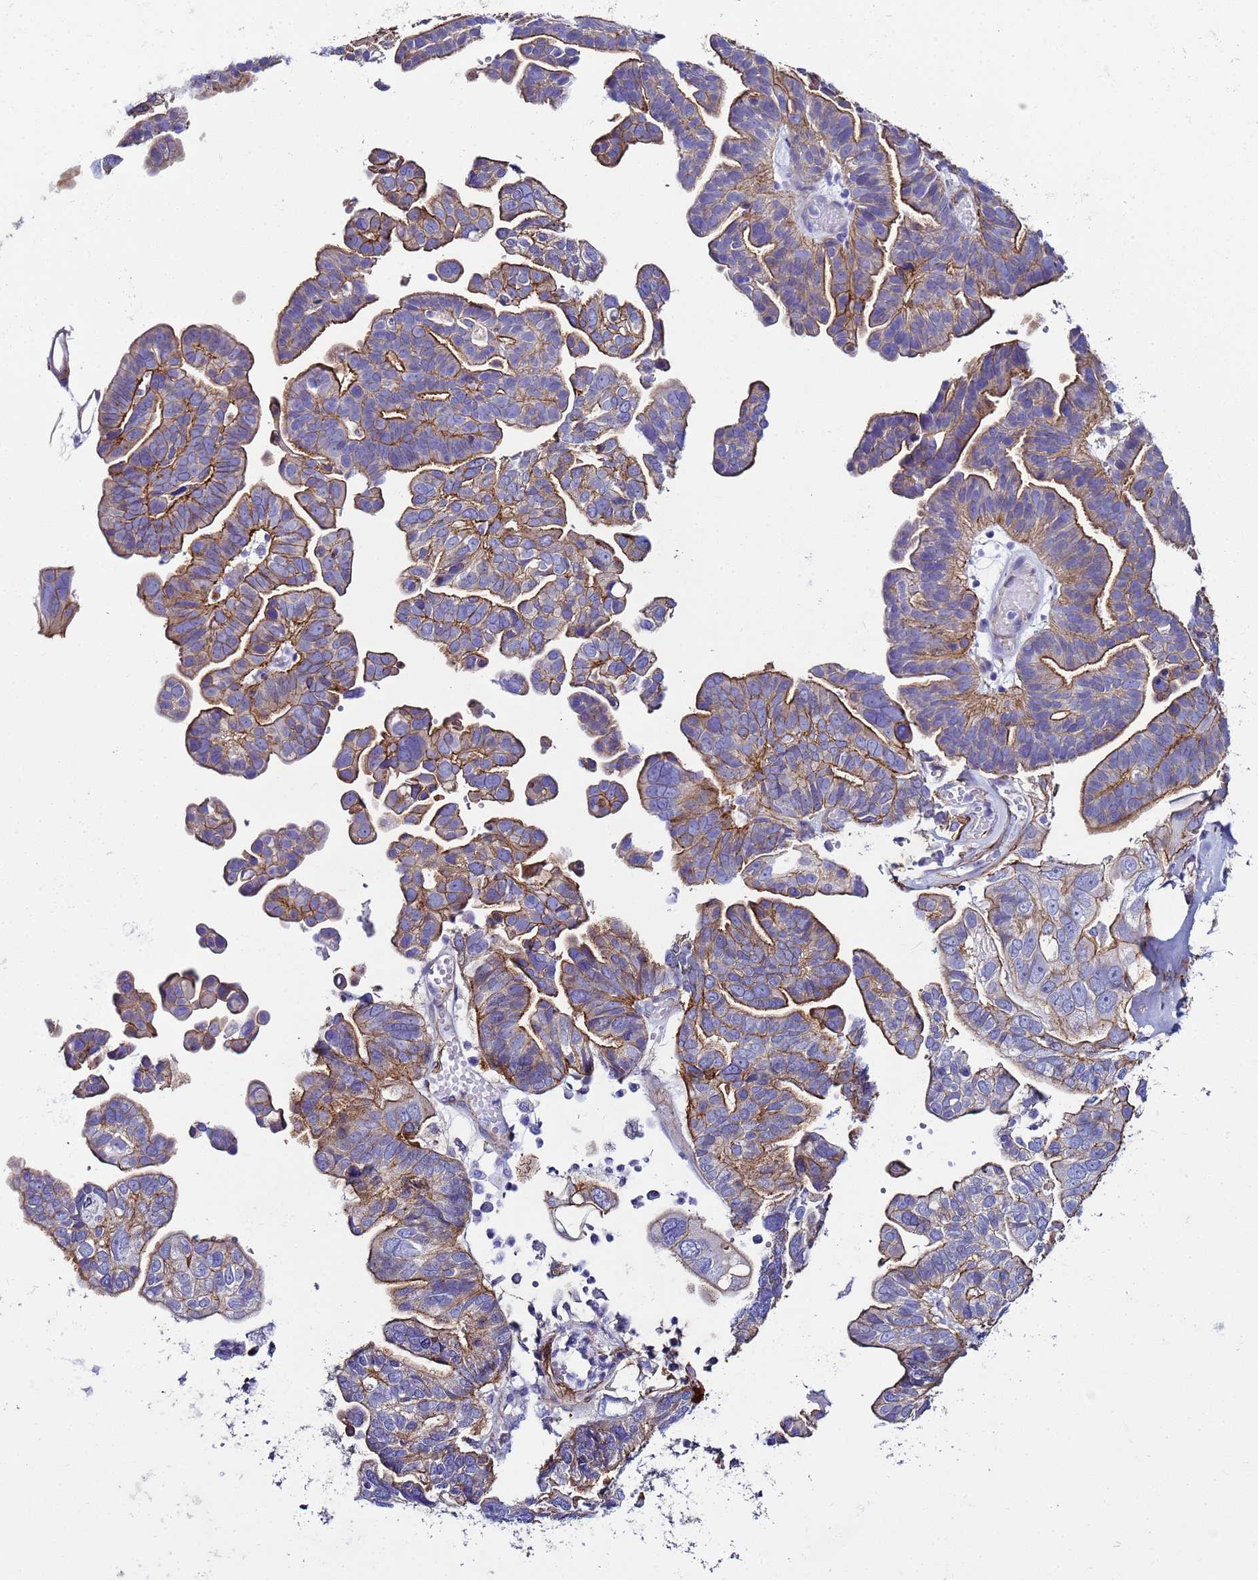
{"staining": {"intensity": "moderate", "quantity": "25%-75%", "location": "cytoplasmic/membranous"}, "tissue": "ovarian cancer", "cell_type": "Tumor cells", "image_type": "cancer", "snomed": [{"axis": "morphology", "description": "Cystadenocarcinoma, serous, NOS"}, {"axis": "topography", "description": "Ovary"}], "caption": "Immunohistochemistry (IHC) photomicrograph of human ovarian serous cystadenocarcinoma stained for a protein (brown), which demonstrates medium levels of moderate cytoplasmic/membranous positivity in approximately 25%-75% of tumor cells.", "gene": "RABL2B", "patient": {"sex": "female", "age": 56}}